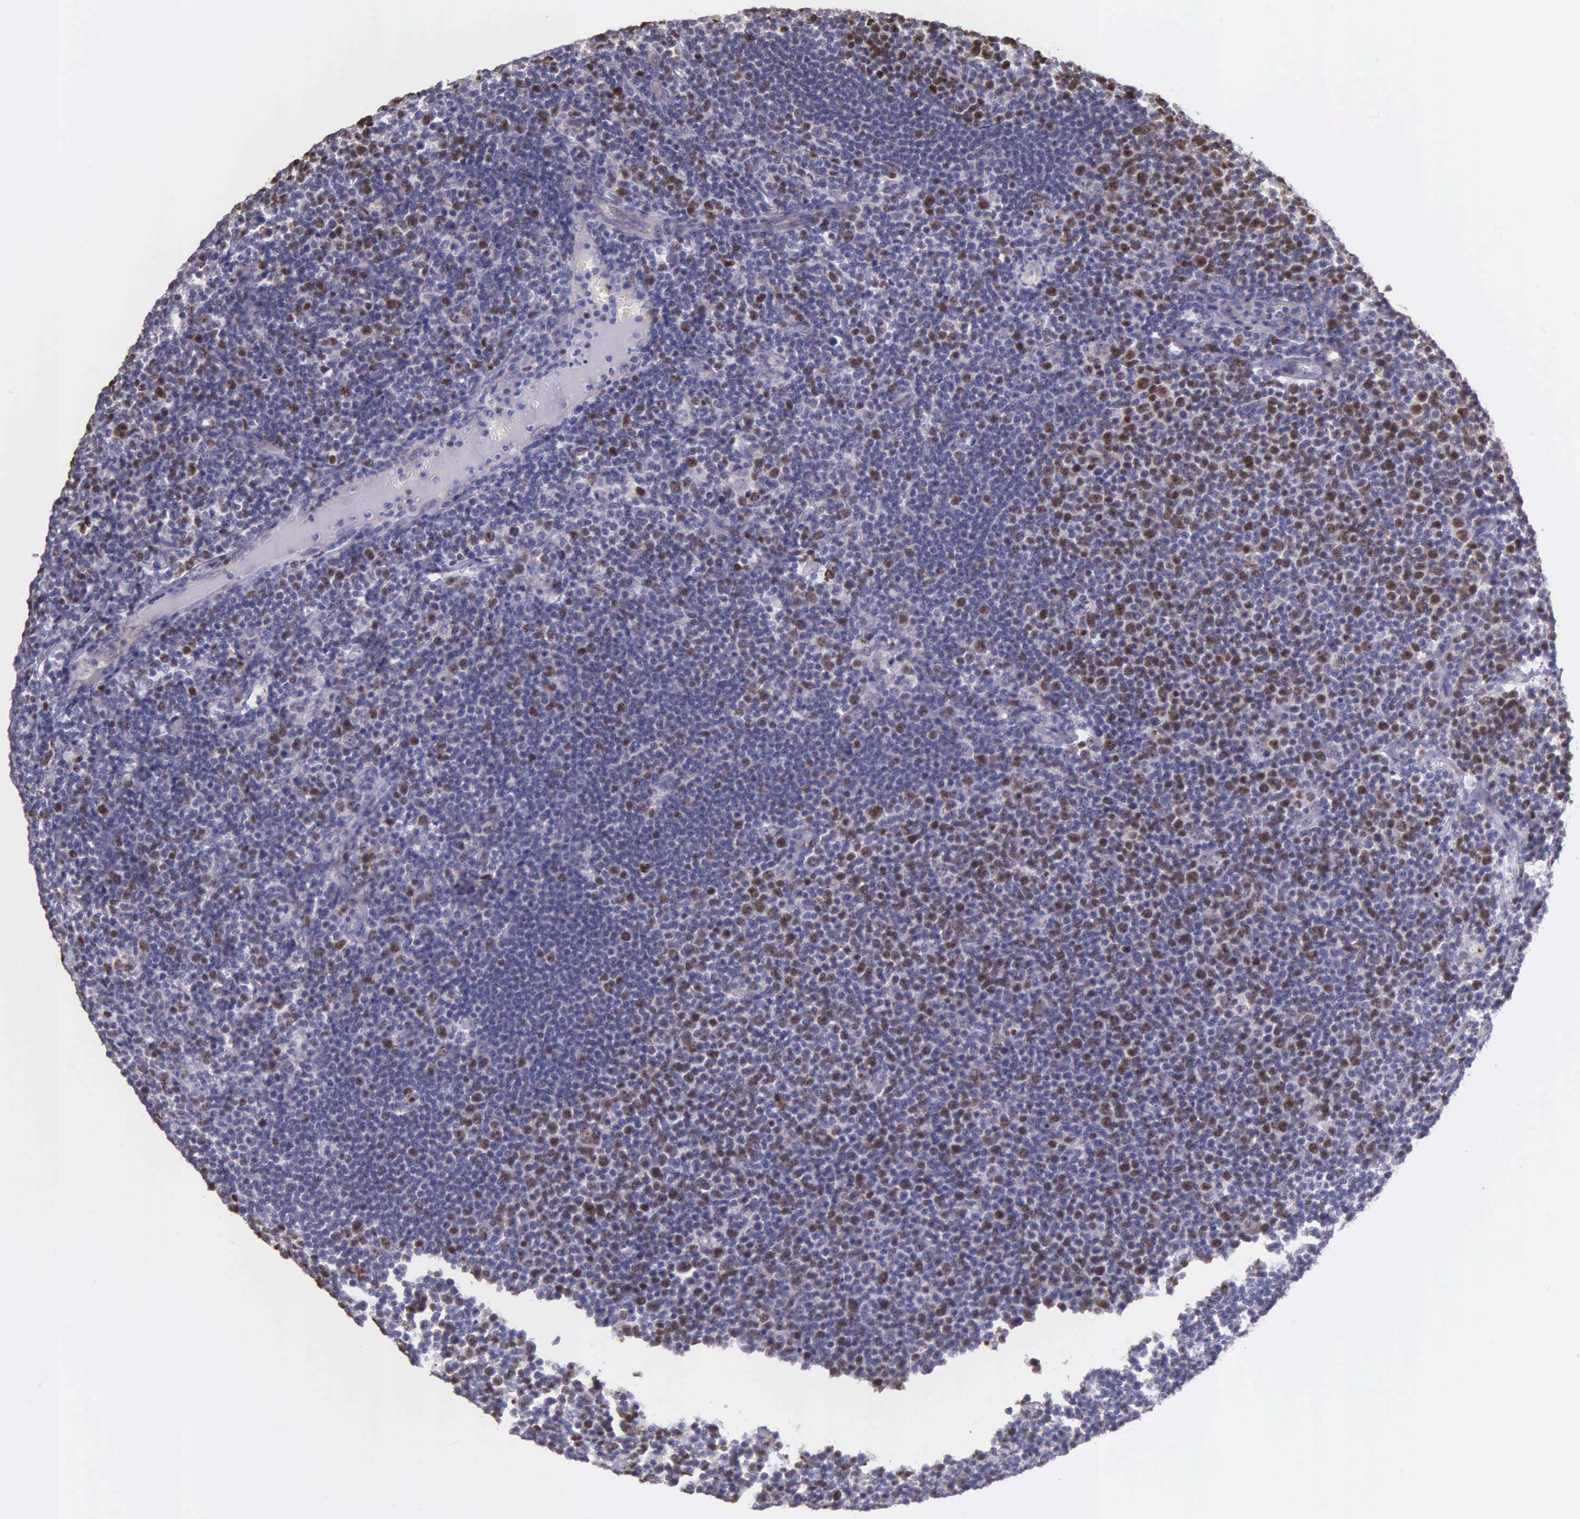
{"staining": {"intensity": "moderate", "quantity": "<25%", "location": "nuclear"}, "tissue": "lymphoma", "cell_type": "Tumor cells", "image_type": "cancer", "snomed": [{"axis": "morphology", "description": "Malignant lymphoma, non-Hodgkin's type, Low grade"}, {"axis": "topography", "description": "Lymph node"}], "caption": "High-power microscopy captured an immunohistochemistry (IHC) photomicrograph of malignant lymphoma, non-Hodgkin's type (low-grade), revealing moderate nuclear positivity in about <25% of tumor cells. (IHC, brightfield microscopy, high magnification).", "gene": "MCM5", "patient": {"sex": "male", "age": 74}}